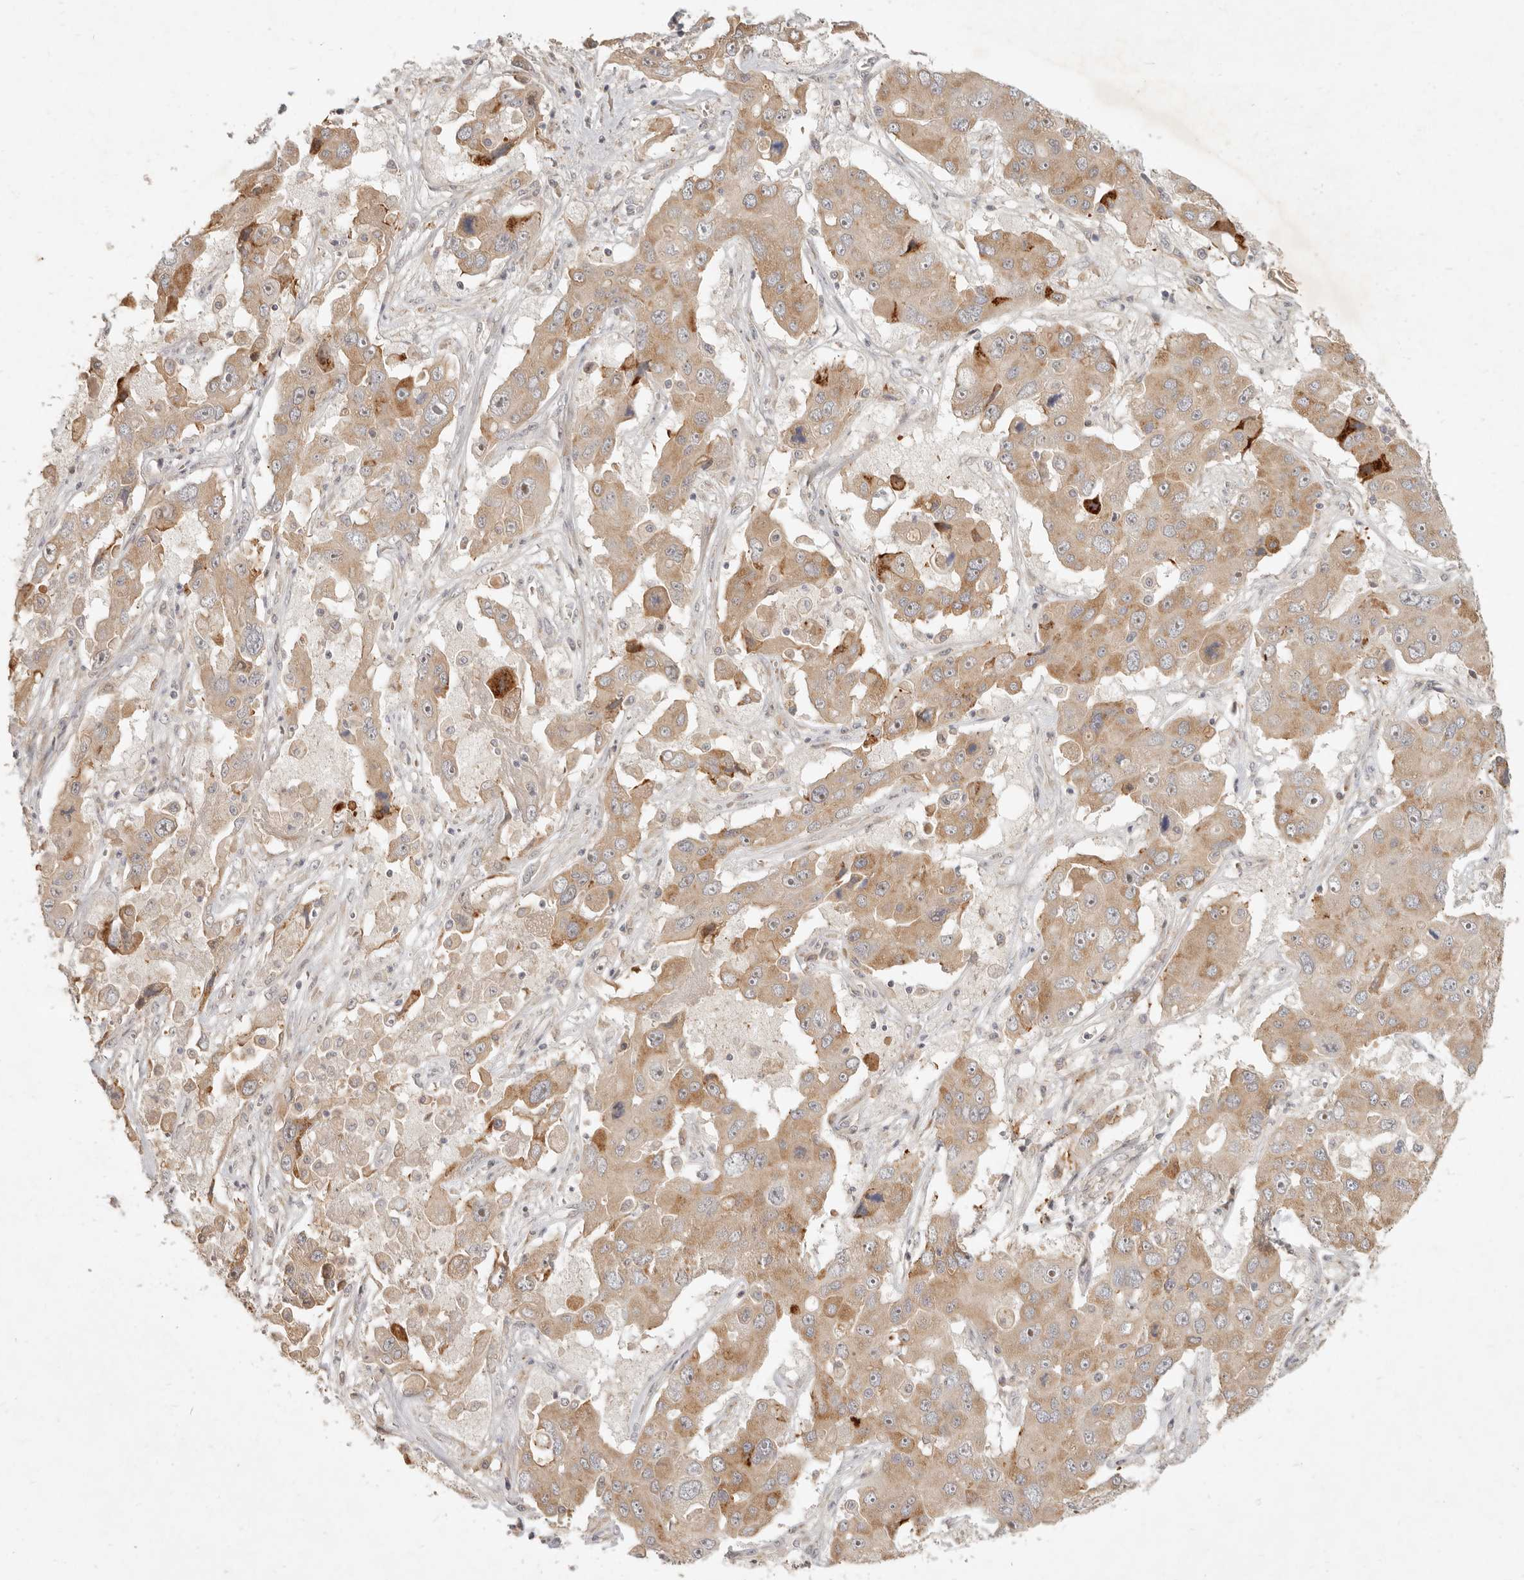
{"staining": {"intensity": "moderate", "quantity": "25%-75%", "location": "cytoplasmic/membranous"}, "tissue": "liver cancer", "cell_type": "Tumor cells", "image_type": "cancer", "snomed": [{"axis": "morphology", "description": "Cholangiocarcinoma"}, {"axis": "topography", "description": "Liver"}], "caption": "An image showing moderate cytoplasmic/membranous expression in approximately 25%-75% of tumor cells in liver cholangiocarcinoma, as visualized by brown immunohistochemical staining.", "gene": "UBXN11", "patient": {"sex": "male", "age": 67}}